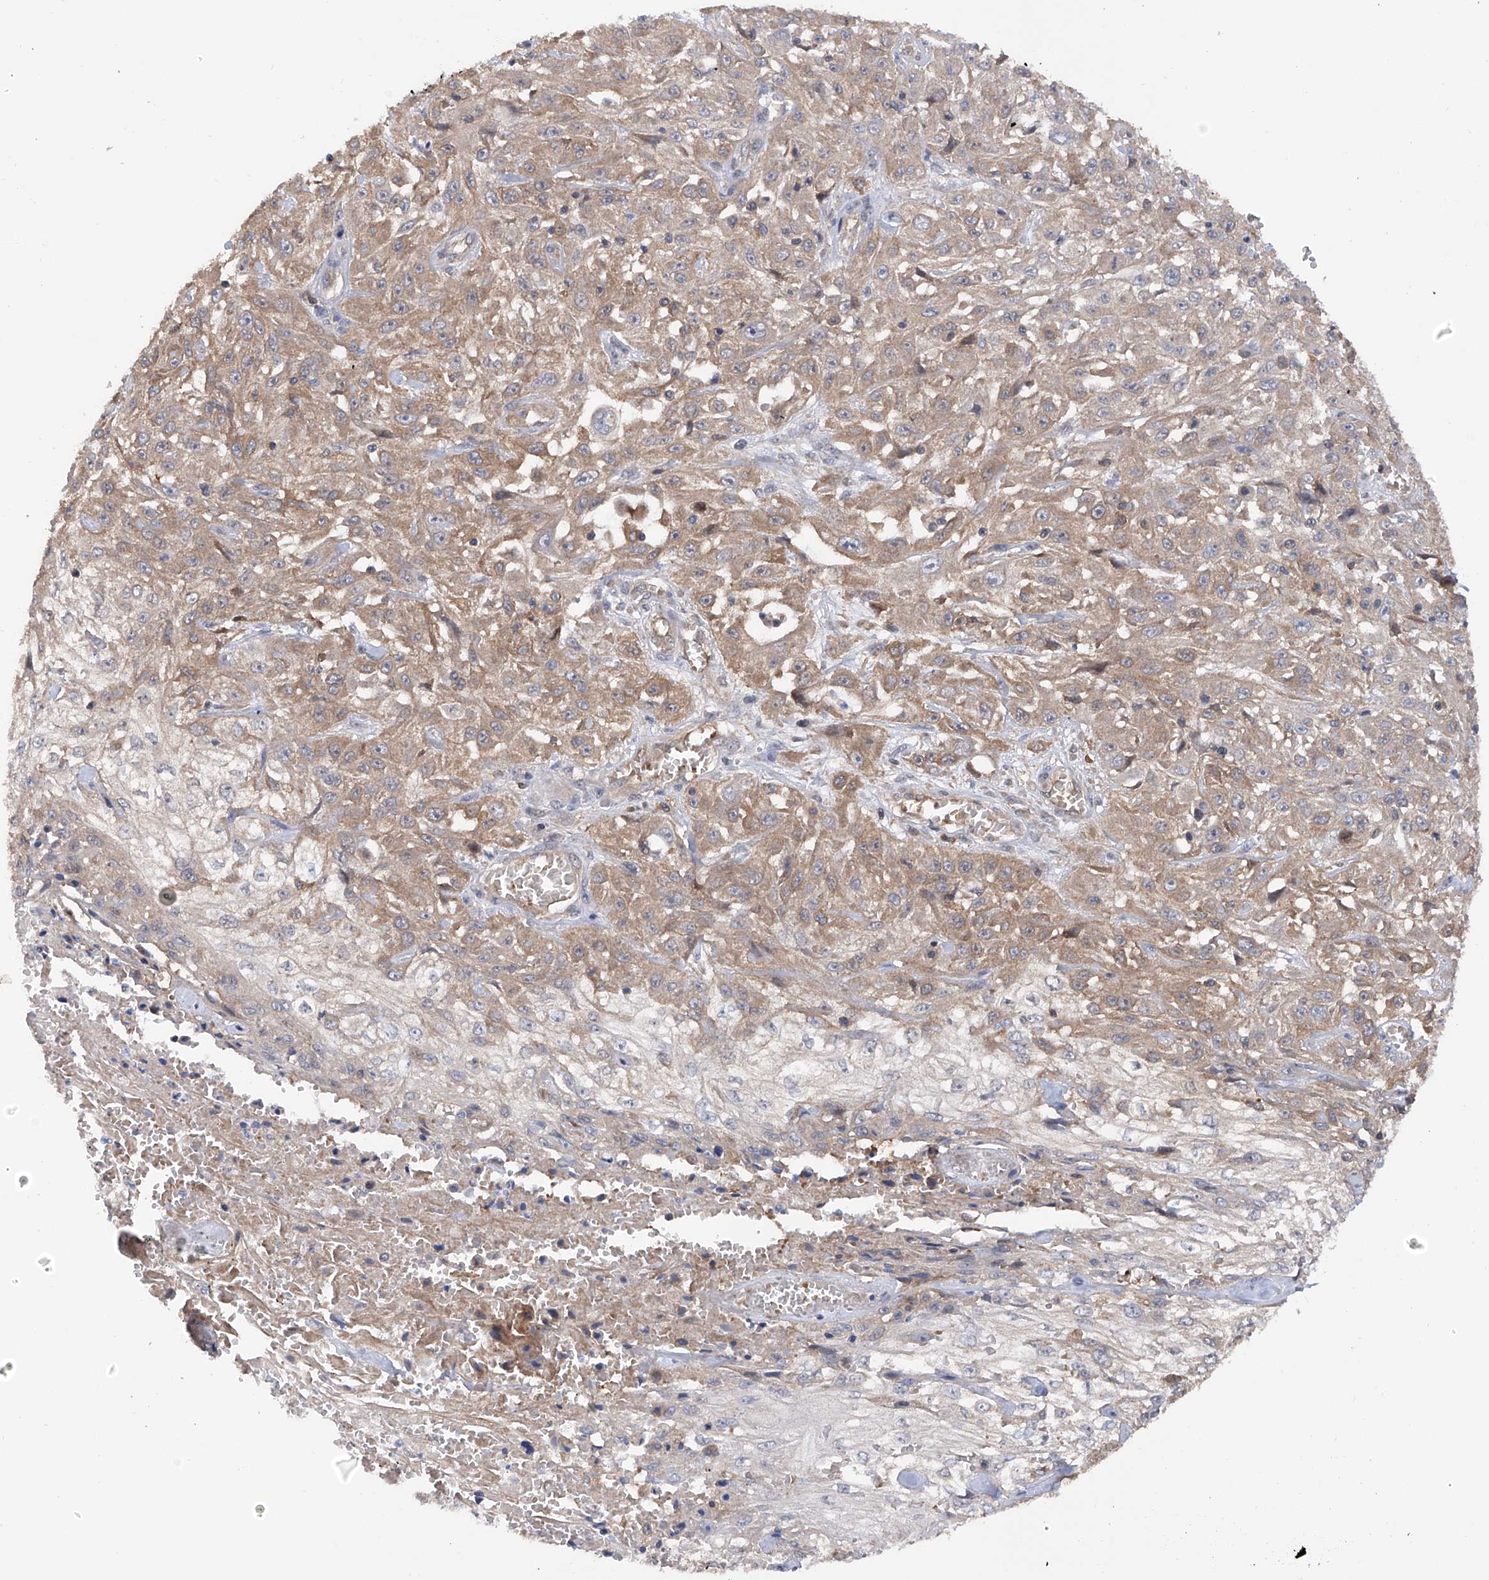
{"staining": {"intensity": "weak", "quantity": "25%-75%", "location": "cytoplasmic/membranous"}, "tissue": "skin cancer", "cell_type": "Tumor cells", "image_type": "cancer", "snomed": [{"axis": "morphology", "description": "Squamous cell carcinoma, NOS"}, {"axis": "morphology", "description": "Squamous cell carcinoma, metastatic, NOS"}, {"axis": "topography", "description": "Skin"}, {"axis": "topography", "description": "Lymph node"}], "caption": "Skin cancer stained with a protein marker reveals weak staining in tumor cells.", "gene": "NUDT17", "patient": {"sex": "male", "age": 75}}